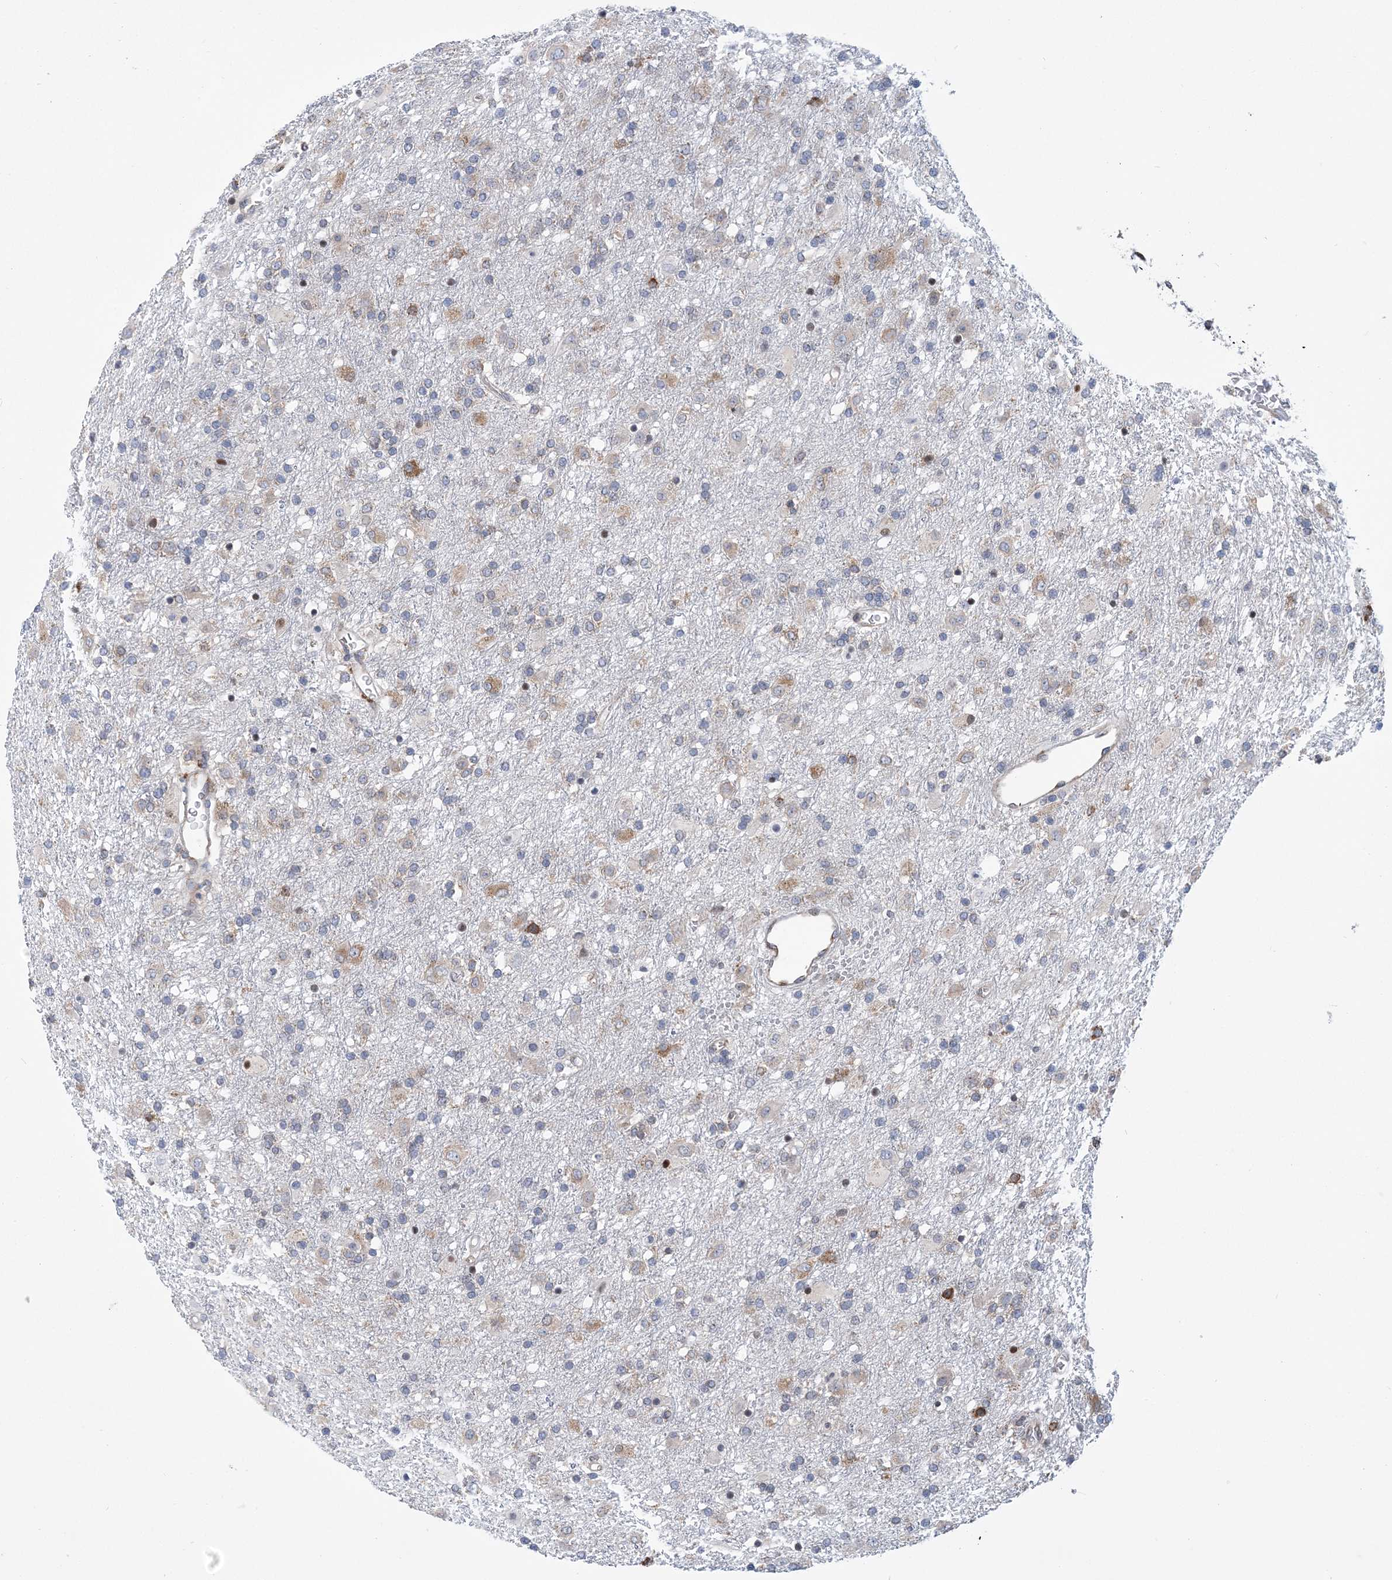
{"staining": {"intensity": "moderate", "quantity": "<25%", "location": "cytoplasmic/membranous"}, "tissue": "glioma", "cell_type": "Tumor cells", "image_type": "cancer", "snomed": [{"axis": "morphology", "description": "Glioma, malignant, Low grade"}, {"axis": "topography", "description": "Brain"}], "caption": "Brown immunohistochemical staining in low-grade glioma (malignant) reveals moderate cytoplasmic/membranous expression in approximately <25% of tumor cells.", "gene": "PHF1", "patient": {"sex": "male", "age": 65}}